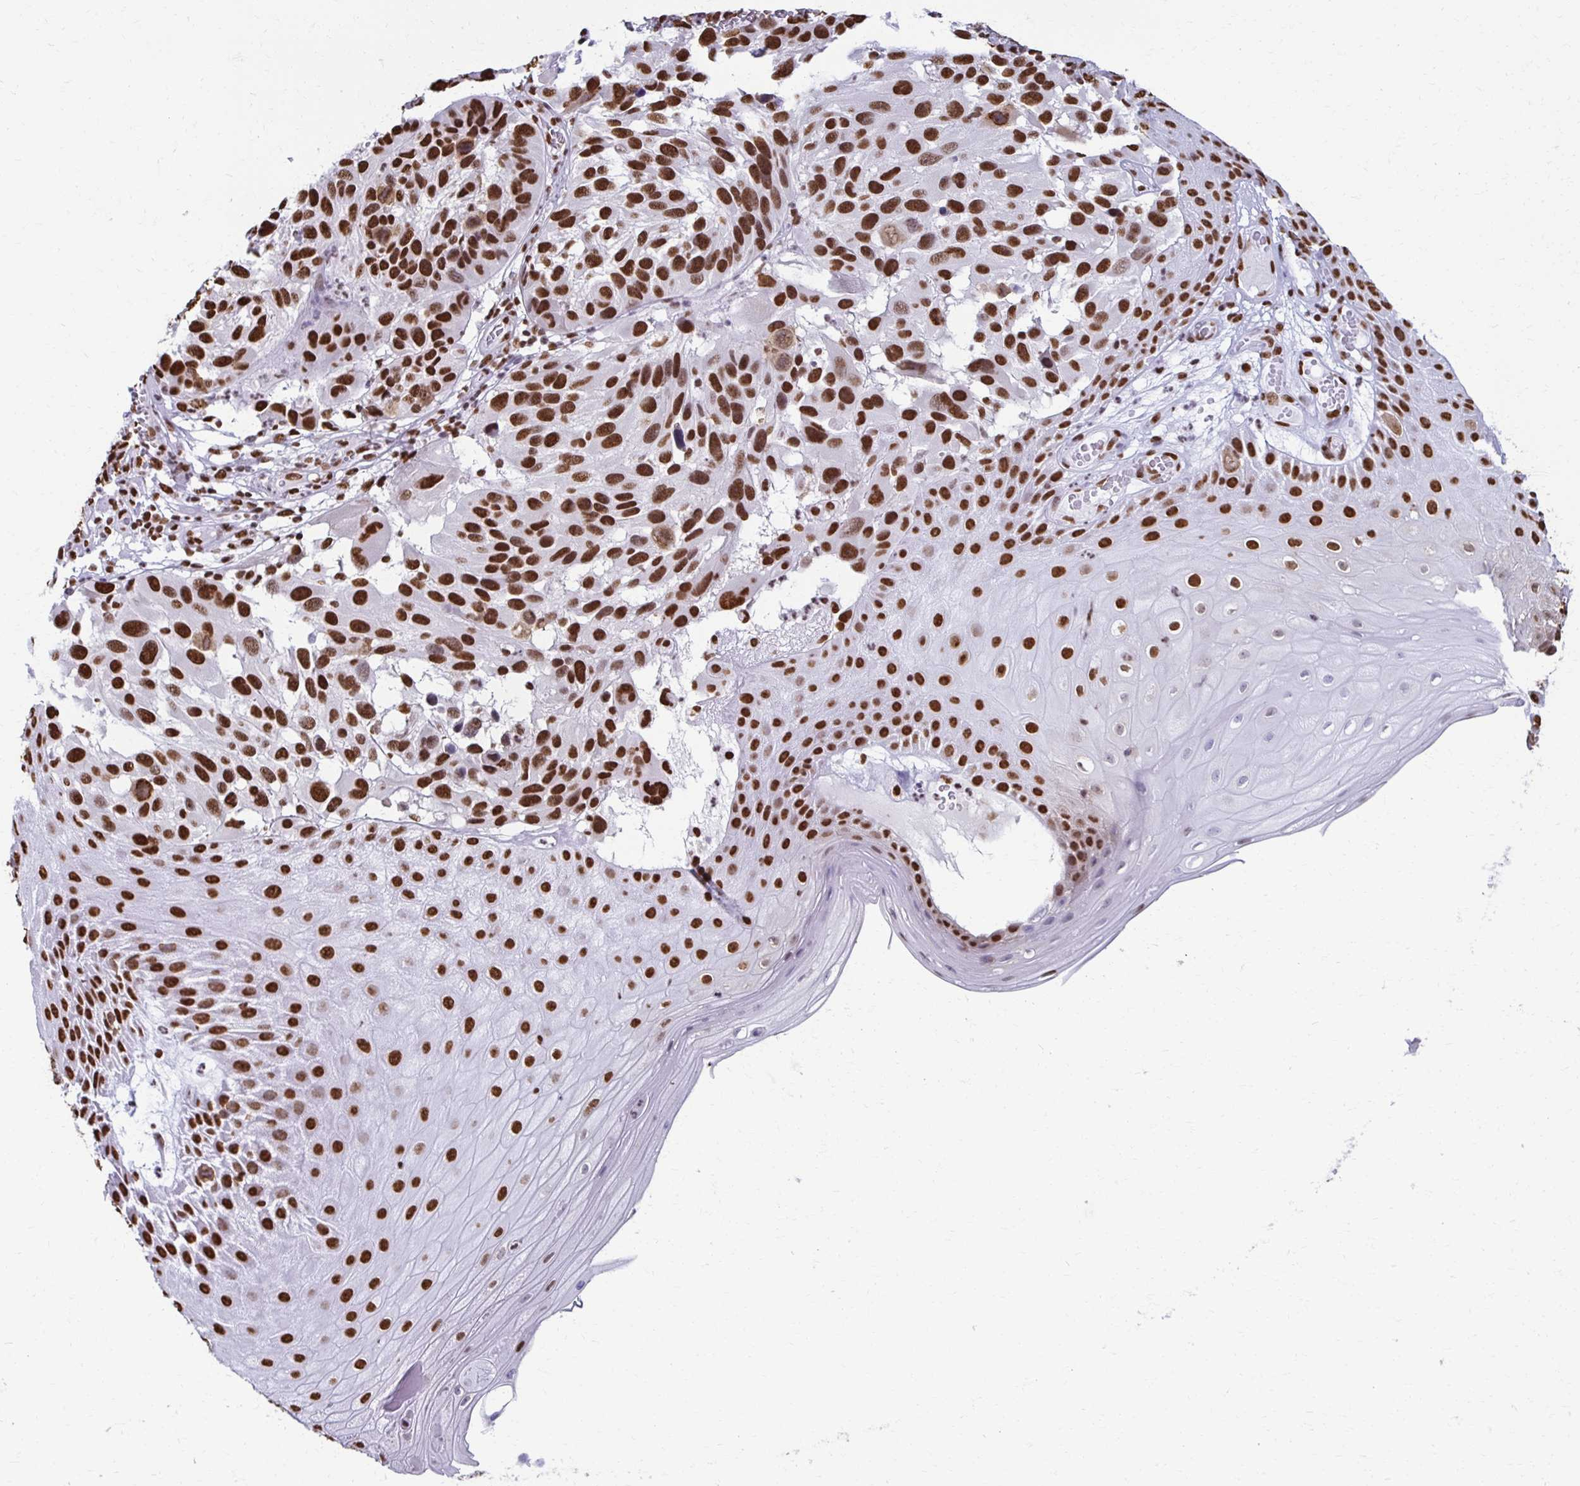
{"staining": {"intensity": "strong", "quantity": ">75%", "location": "nuclear"}, "tissue": "melanoma", "cell_type": "Tumor cells", "image_type": "cancer", "snomed": [{"axis": "morphology", "description": "Malignant melanoma, NOS"}, {"axis": "topography", "description": "Skin"}], "caption": "IHC staining of malignant melanoma, which displays high levels of strong nuclear positivity in about >75% of tumor cells indicating strong nuclear protein expression. The staining was performed using DAB (3,3'-diaminobenzidine) (brown) for protein detection and nuclei were counterstained in hematoxylin (blue).", "gene": "NONO", "patient": {"sex": "male", "age": 53}}